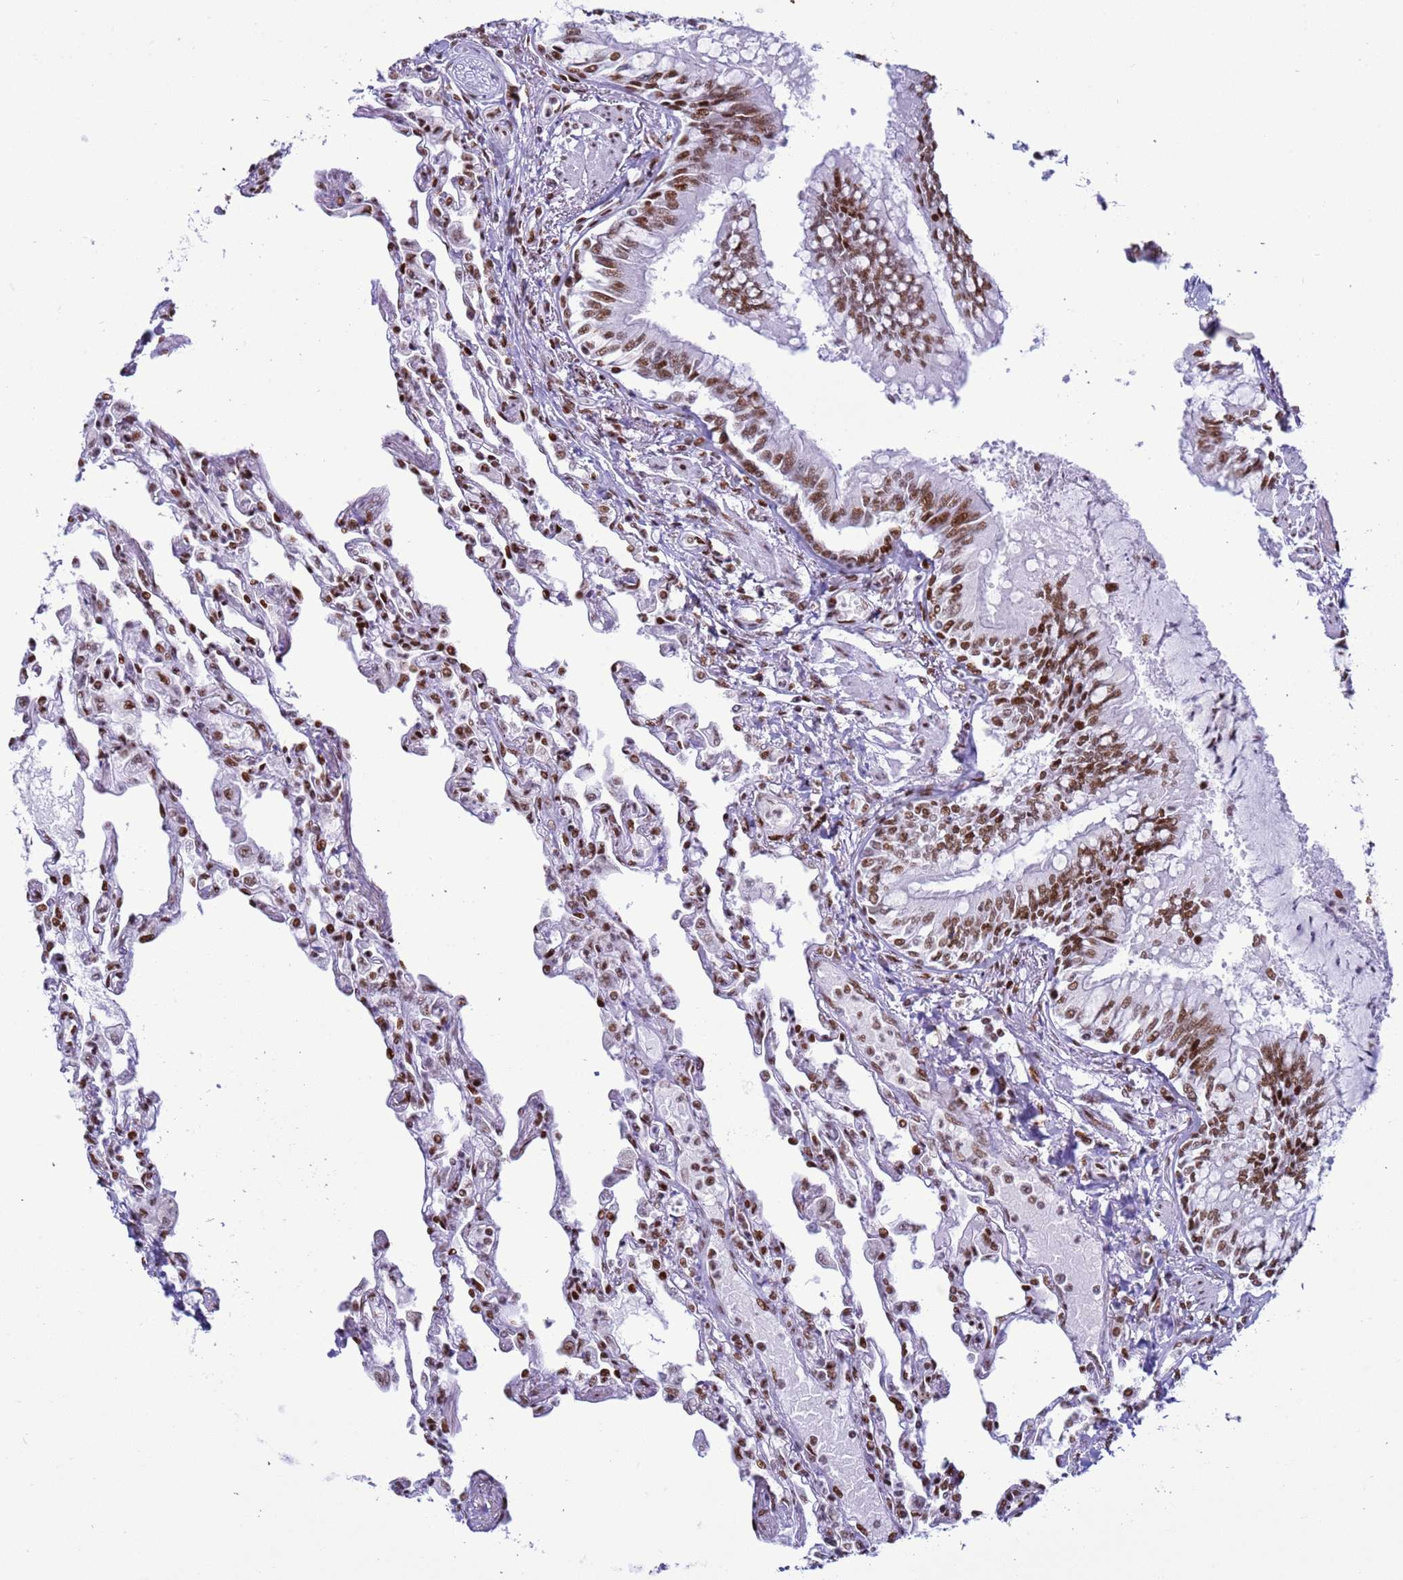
{"staining": {"intensity": "moderate", "quantity": ">75%", "location": "nuclear"}, "tissue": "lung", "cell_type": "Alveolar cells", "image_type": "normal", "snomed": [{"axis": "morphology", "description": "Normal tissue, NOS"}, {"axis": "topography", "description": "Bronchus"}, {"axis": "topography", "description": "Lung"}], "caption": "Protein analysis of normal lung reveals moderate nuclear positivity in about >75% of alveolar cells.", "gene": "RALY", "patient": {"sex": "female", "age": 49}}